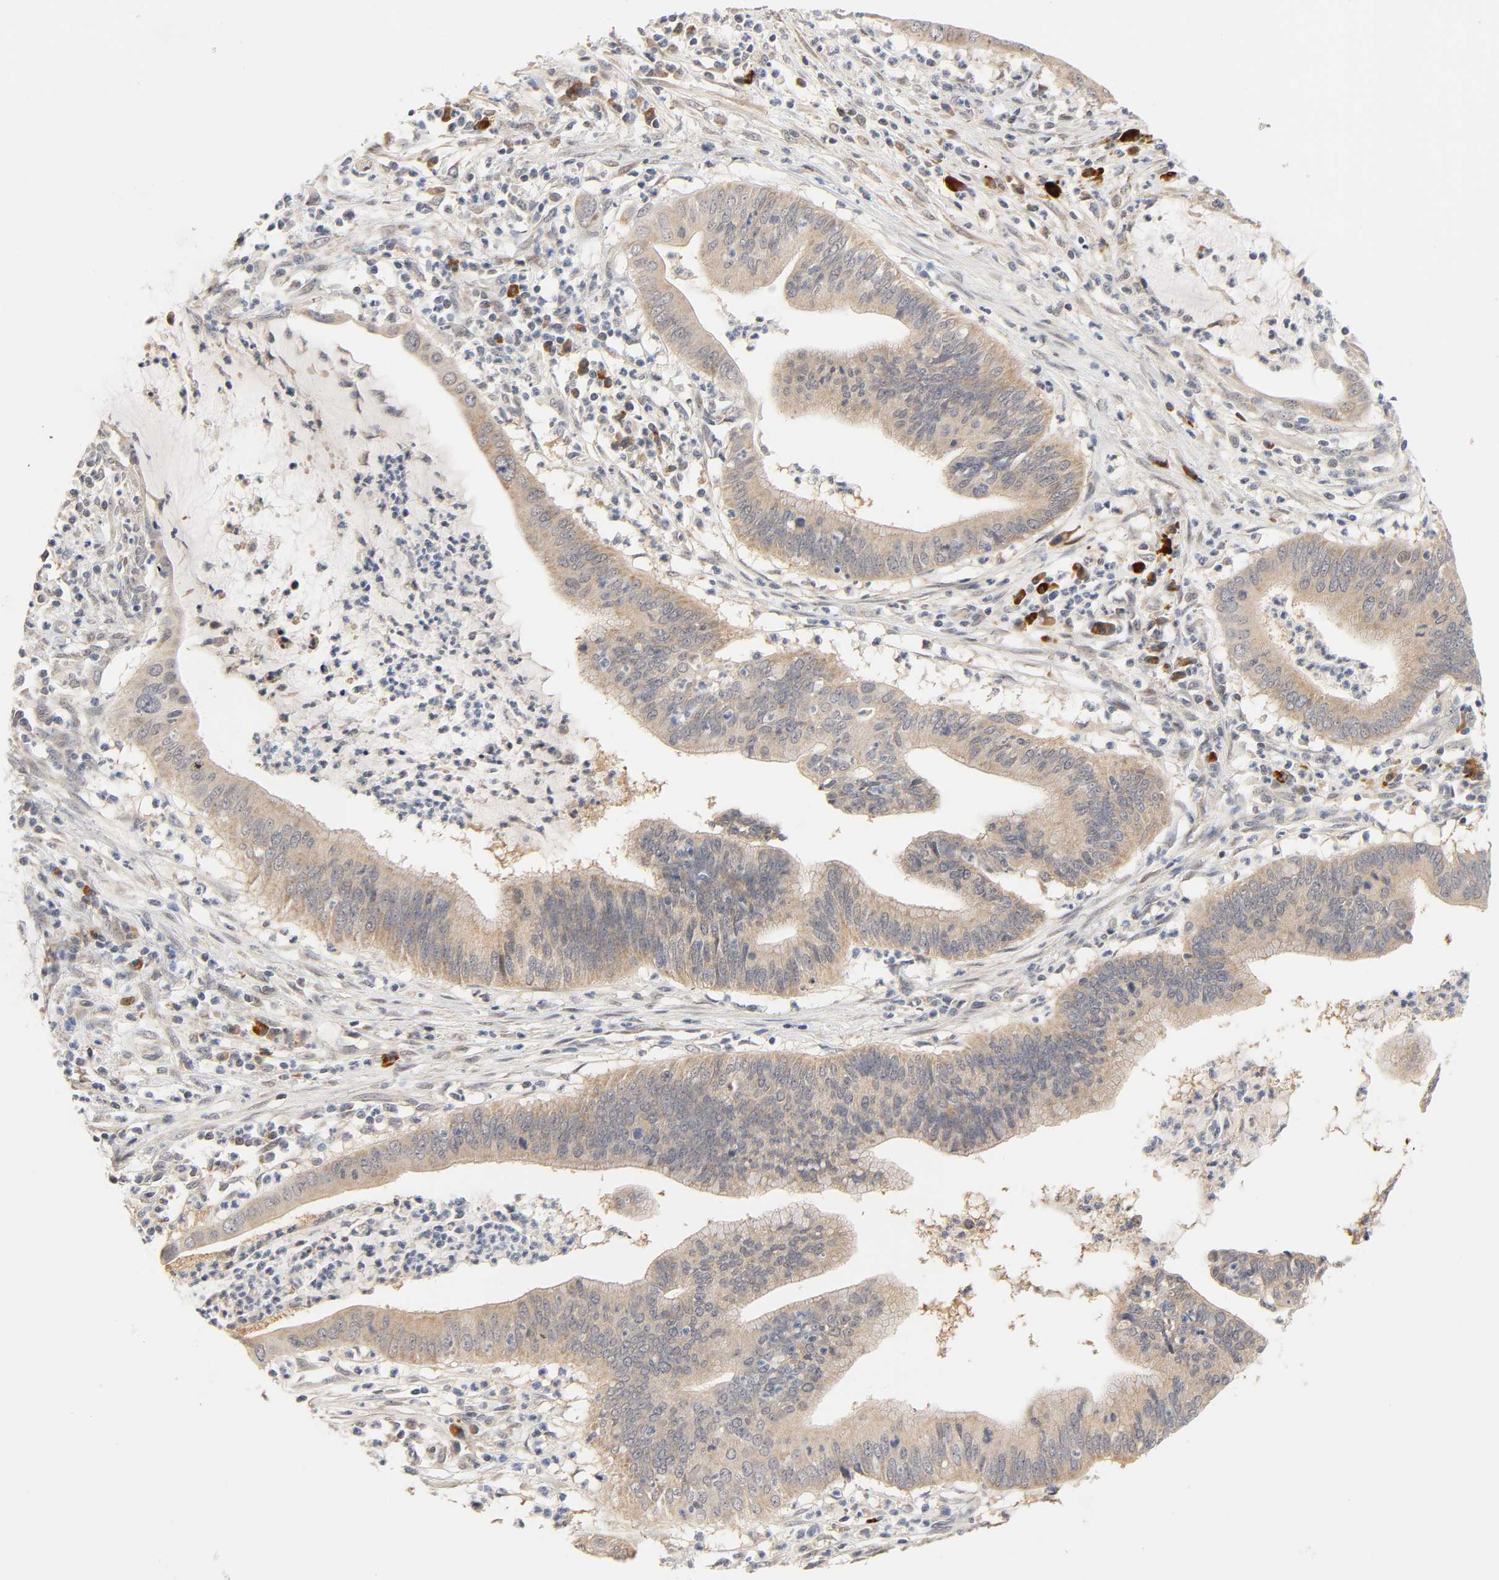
{"staining": {"intensity": "moderate", "quantity": ">75%", "location": "cytoplasmic/membranous"}, "tissue": "cervical cancer", "cell_type": "Tumor cells", "image_type": "cancer", "snomed": [{"axis": "morphology", "description": "Adenocarcinoma, NOS"}, {"axis": "topography", "description": "Cervix"}], "caption": "Immunohistochemical staining of cervical cancer exhibits moderate cytoplasmic/membranous protein expression in approximately >75% of tumor cells.", "gene": "GSTZ1", "patient": {"sex": "female", "age": 36}}